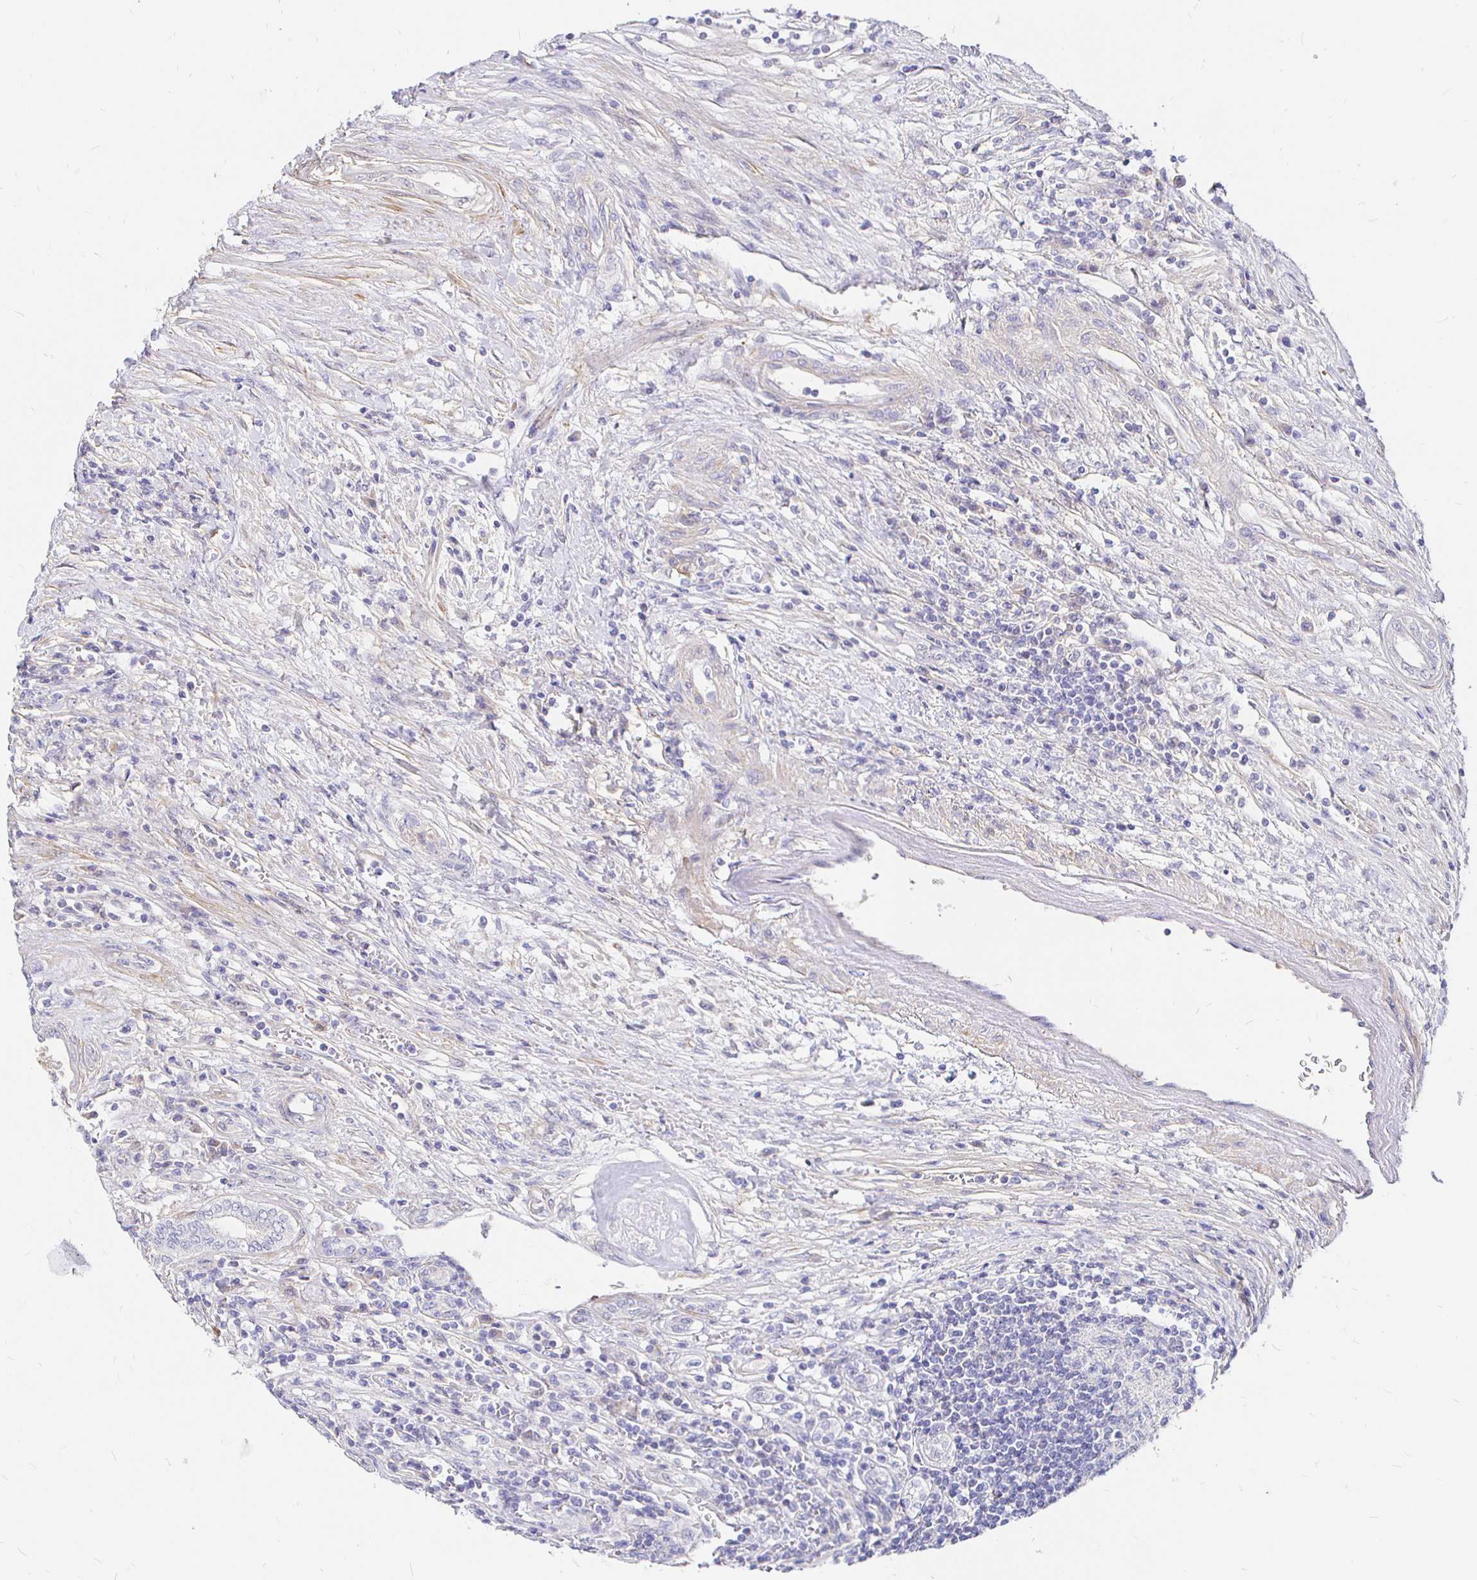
{"staining": {"intensity": "negative", "quantity": "none", "location": "none"}, "tissue": "renal cancer", "cell_type": "Tumor cells", "image_type": "cancer", "snomed": [{"axis": "morphology", "description": "Adenocarcinoma, NOS"}, {"axis": "topography", "description": "Kidney"}], "caption": "IHC of human renal cancer (adenocarcinoma) reveals no expression in tumor cells.", "gene": "PALM2AKAP2", "patient": {"sex": "female", "age": 67}}